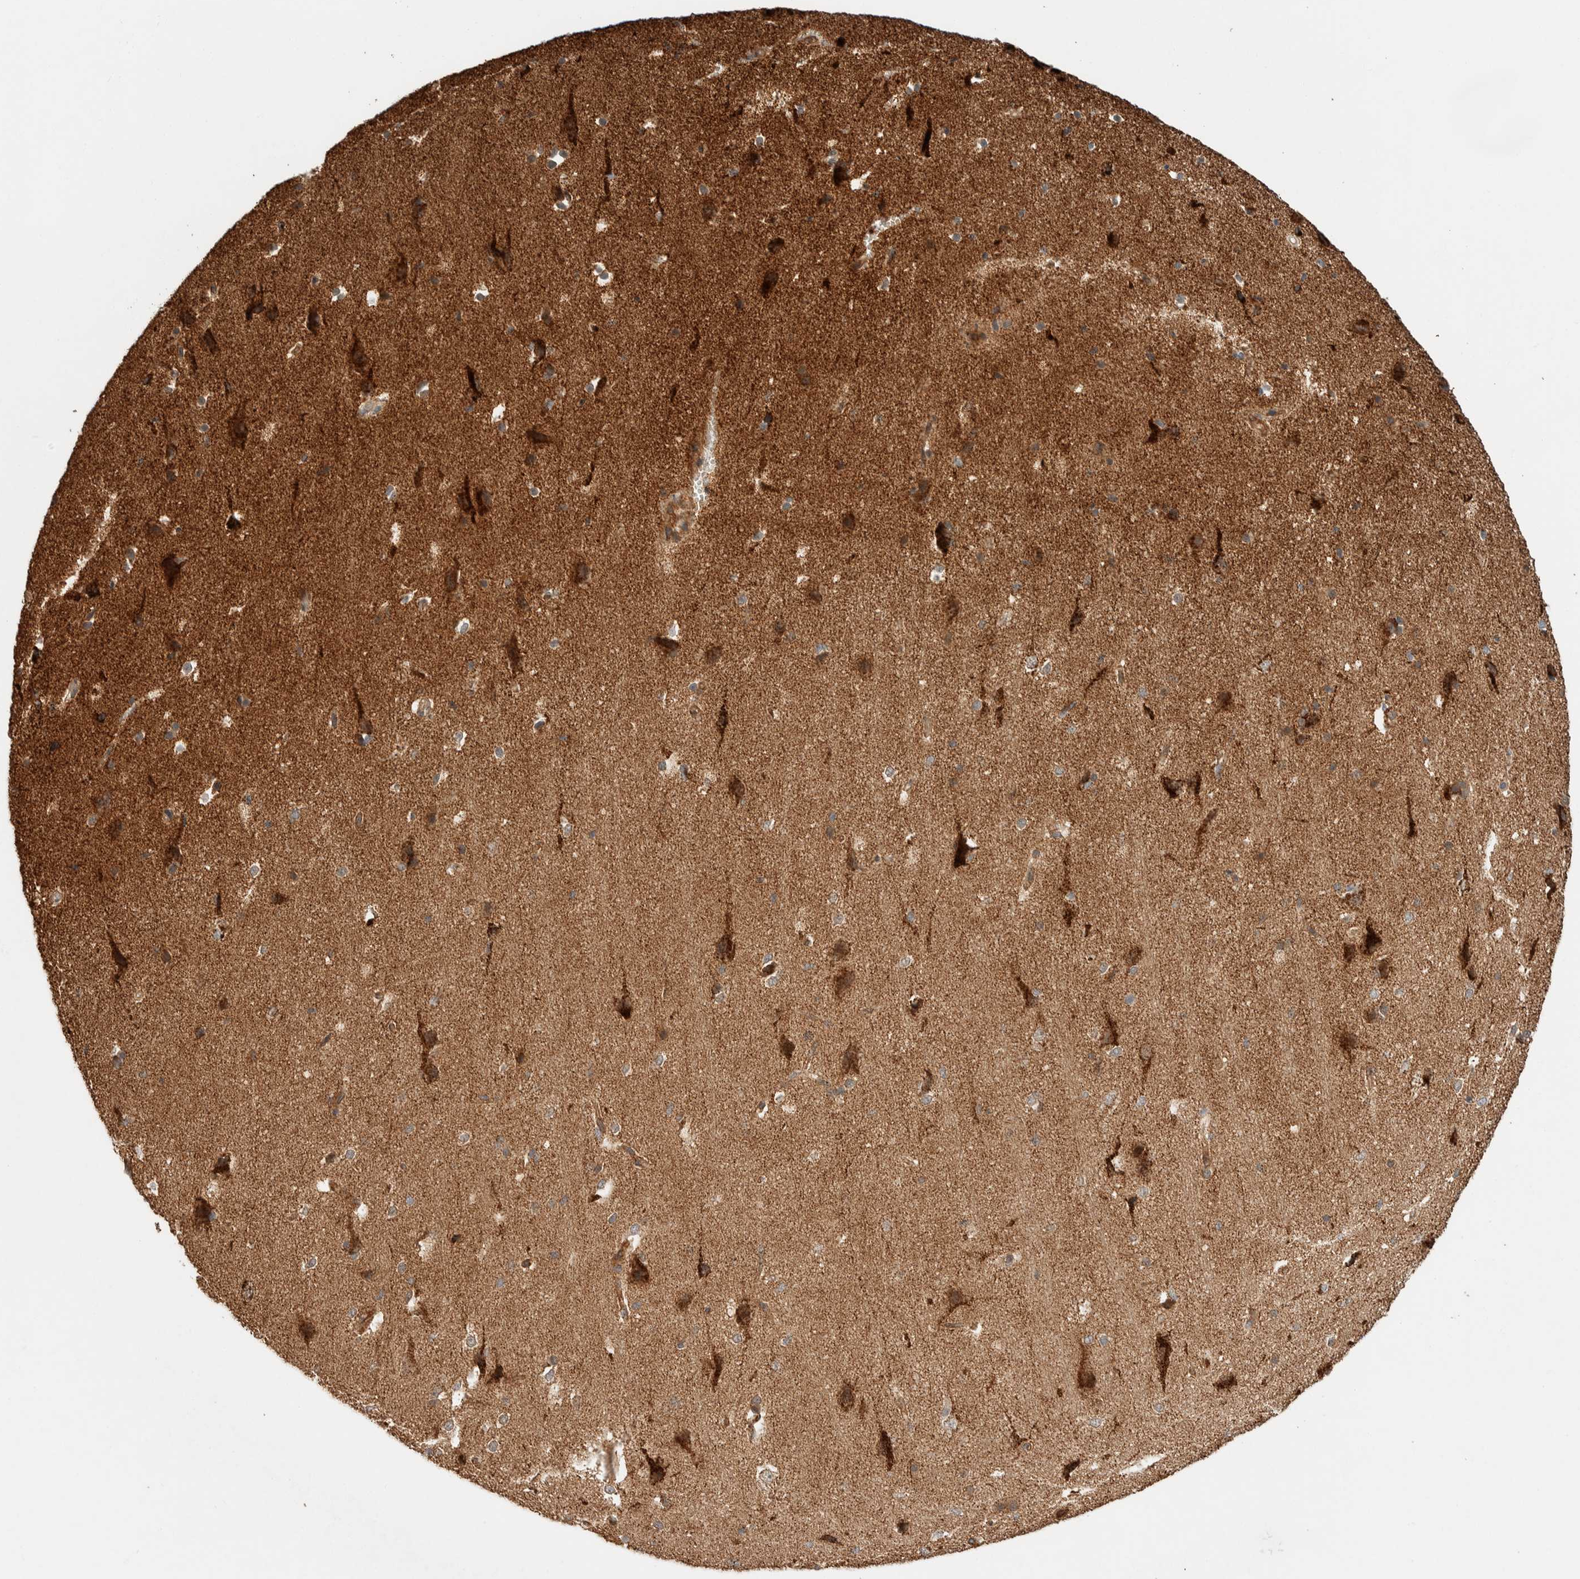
{"staining": {"intensity": "moderate", "quantity": ">75%", "location": "cytoplasmic/membranous"}, "tissue": "cerebral cortex", "cell_type": "Endothelial cells", "image_type": "normal", "snomed": [{"axis": "morphology", "description": "Normal tissue, NOS"}, {"axis": "morphology", "description": "Developmental malformation"}, {"axis": "topography", "description": "Cerebral cortex"}], "caption": "Protein expression analysis of normal human cerebral cortex reveals moderate cytoplasmic/membranous expression in approximately >75% of endothelial cells.", "gene": "ZNF567", "patient": {"sex": "female", "age": 30}}